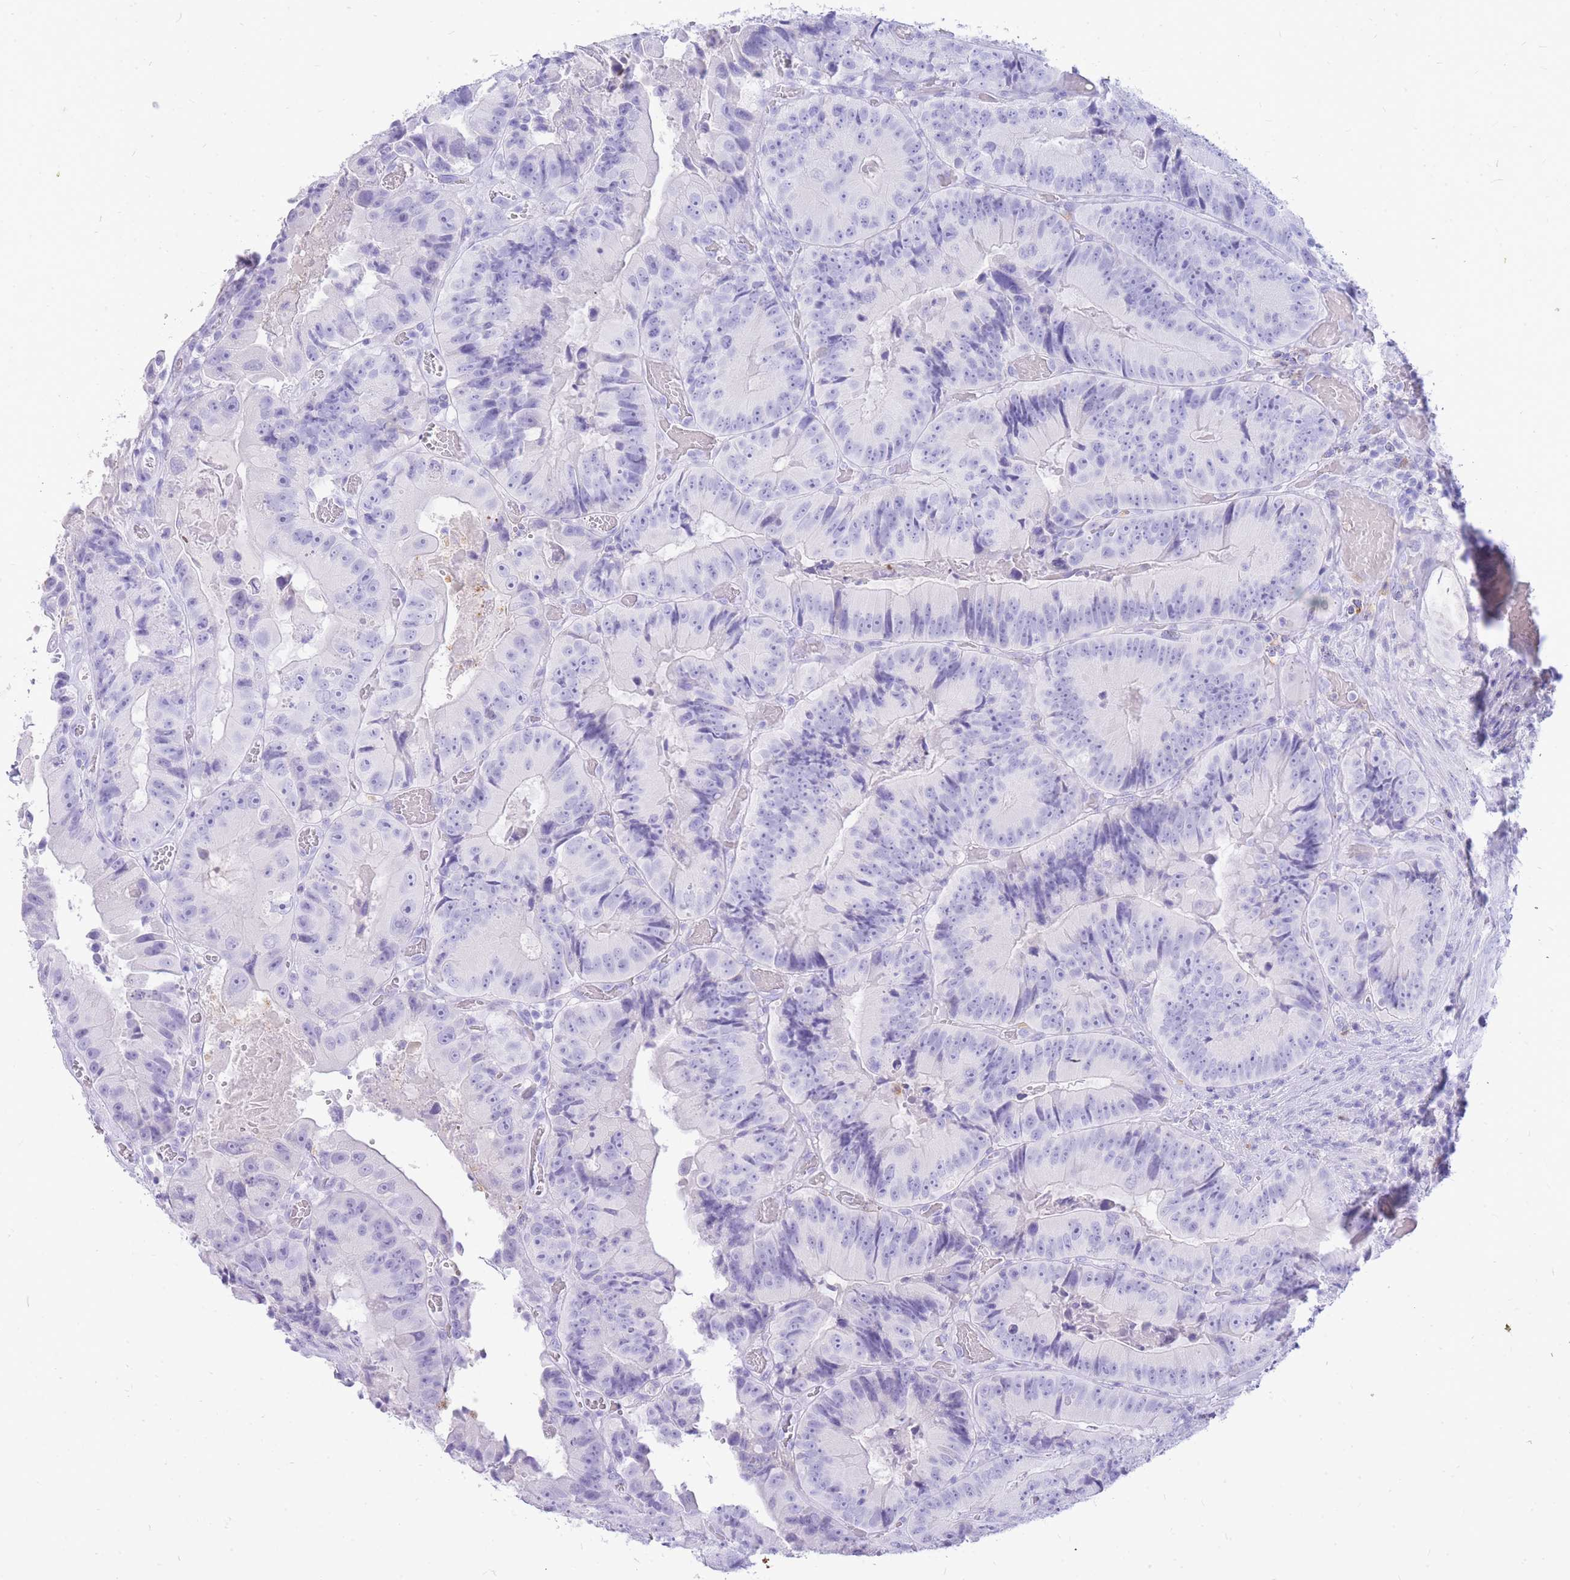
{"staining": {"intensity": "negative", "quantity": "none", "location": "none"}, "tissue": "colorectal cancer", "cell_type": "Tumor cells", "image_type": "cancer", "snomed": [{"axis": "morphology", "description": "Adenocarcinoma, NOS"}, {"axis": "topography", "description": "Colon"}], "caption": "Immunohistochemistry (IHC) micrograph of colorectal adenocarcinoma stained for a protein (brown), which shows no positivity in tumor cells.", "gene": "HERC1", "patient": {"sex": "female", "age": 86}}